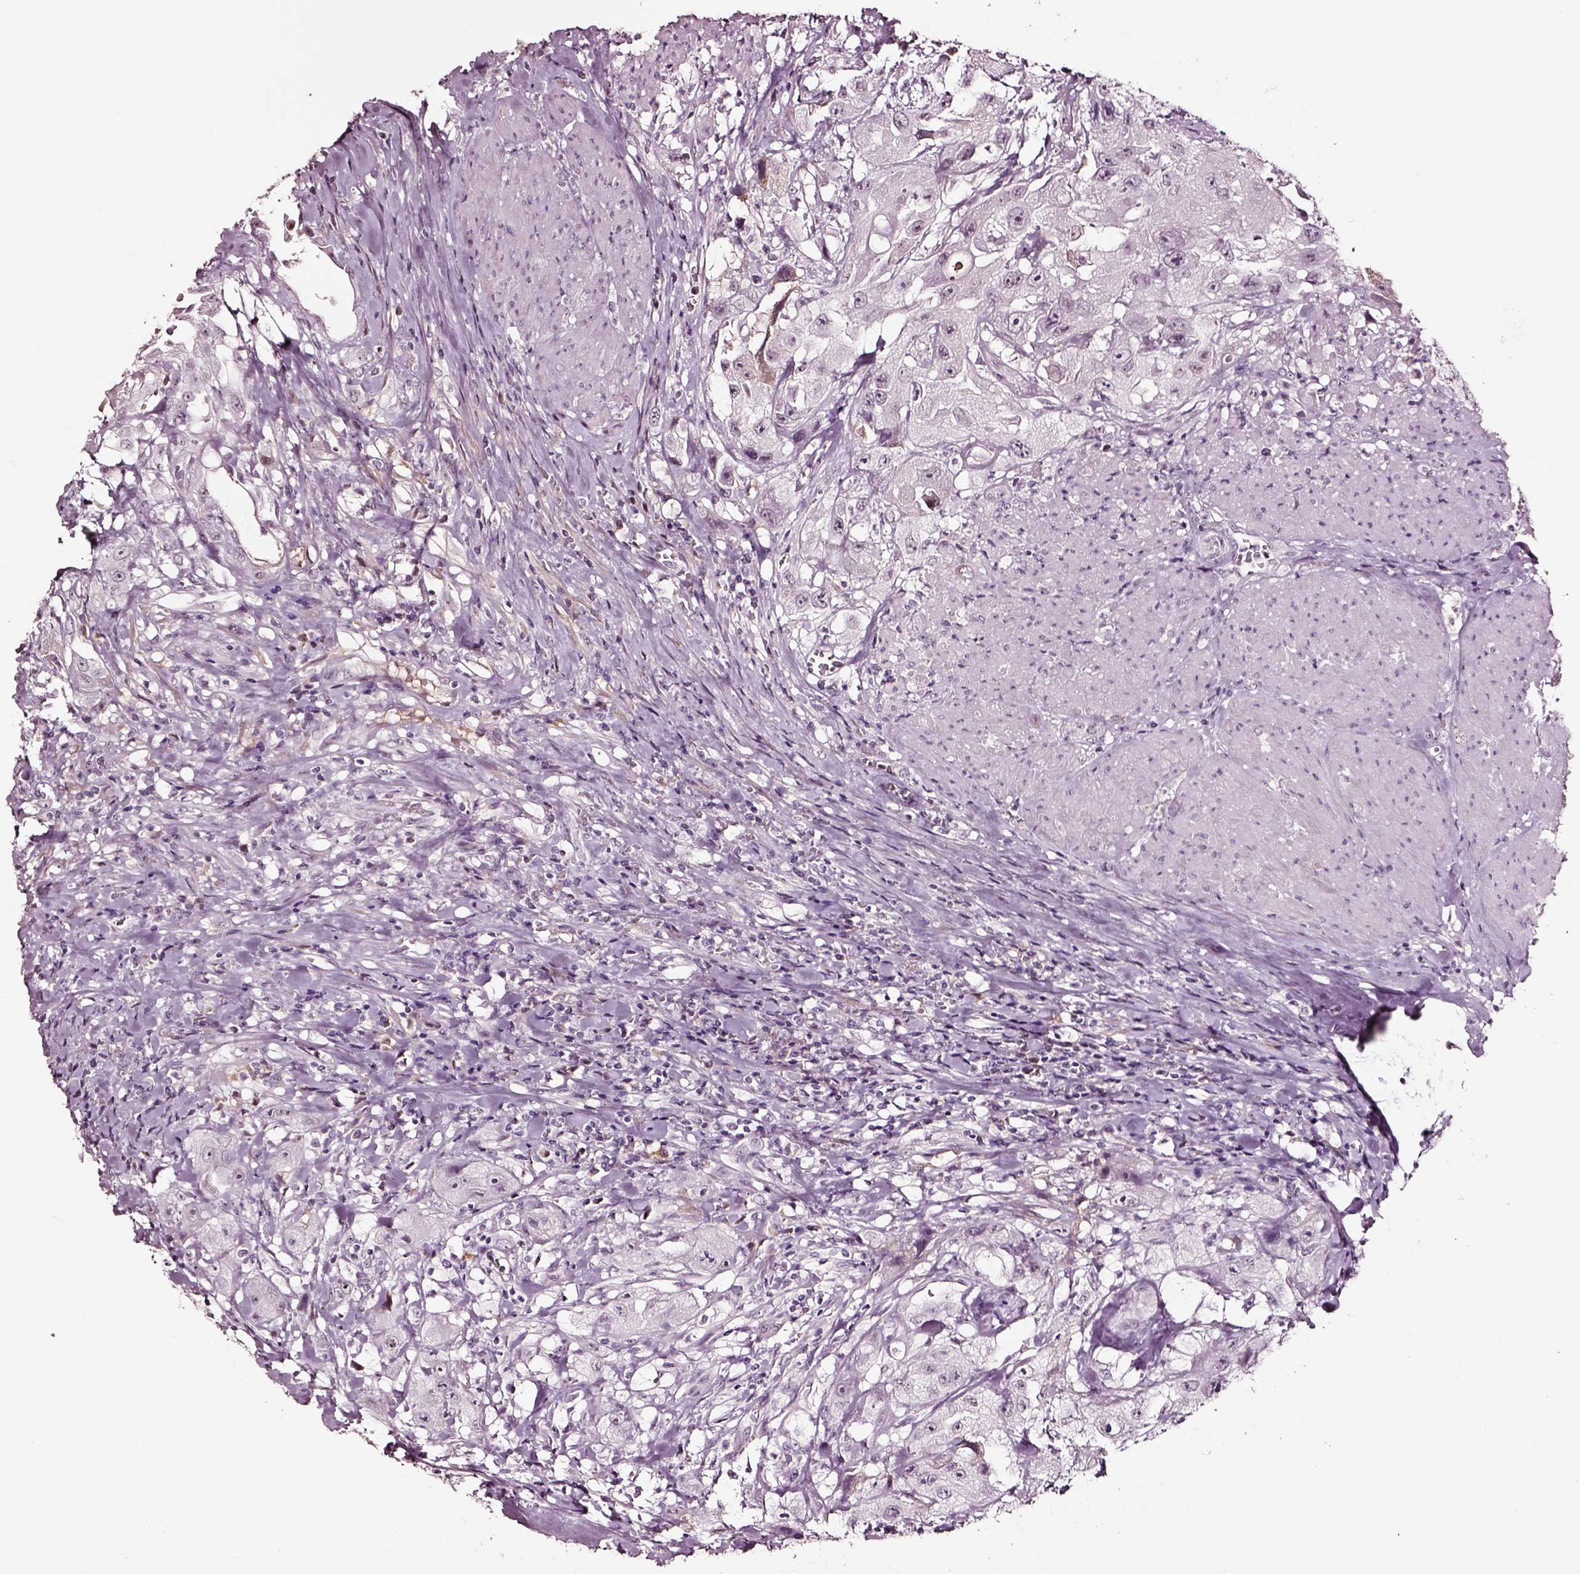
{"staining": {"intensity": "negative", "quantity": "none", "location": "none"}, "tissue": "urothelial cancer", "cell_type": "Tumor cells", "image_type": "cancer", "snomed": [{"axis": "morphology", "description": "Urothelial carcinoma, High grade"}, {"axis": "topography", "description": "Urinary bladder"}], "caption": "High magnification brightfield microscopy of urothelial cancer stained with DAB (brown) and counterstained with hematoxylin (blue): tumor cells show no significant staining. Brightfield microscopy of IHC stained with DAB (3,3'-diaminobenzidine) (brown) and hematoxylin (blue), captured at high magnification.", "gene": "SMIM17", "patient": {"sex": "male", "age": 79}}